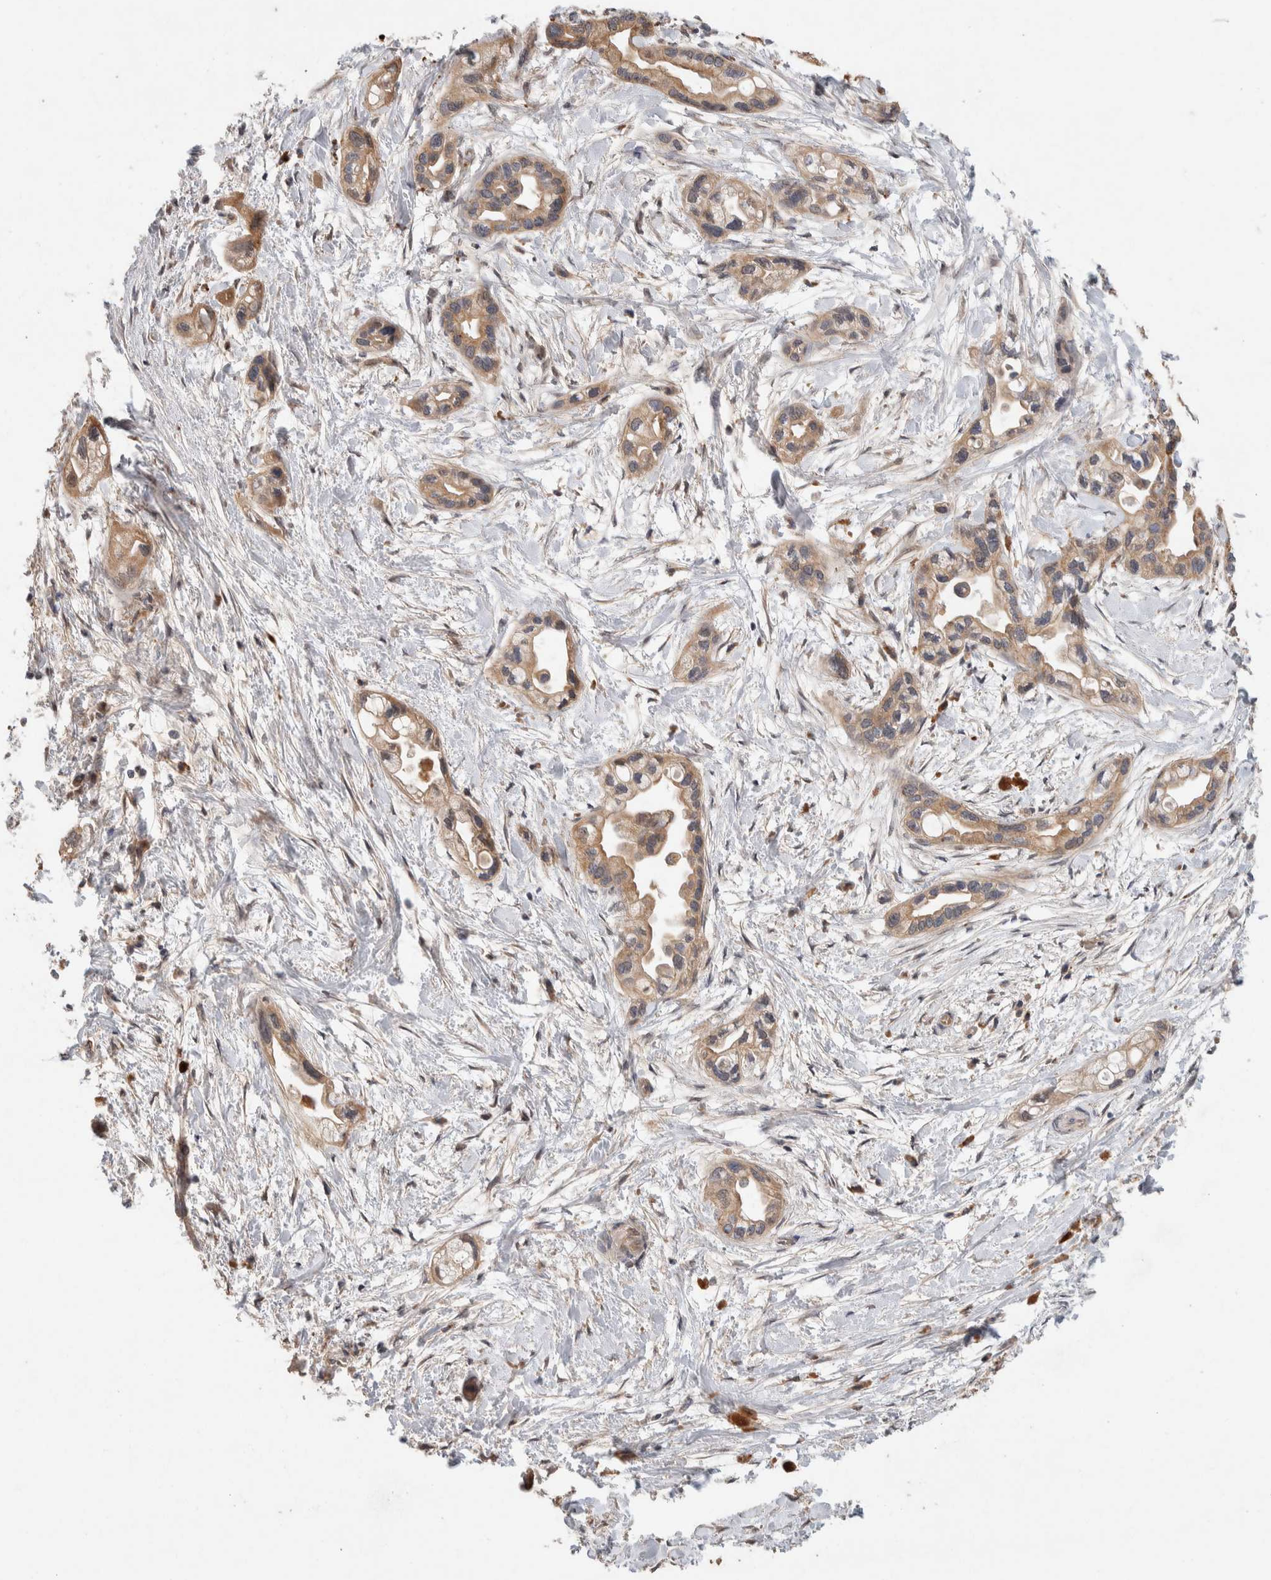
{"staining": {"intensity": "weak", "quantity": ">75%", "location": "cytoplasmic/membranous"}, "tissue": "pancreatic cancer", "cell_type": "Tumor cells", "image_type": "cancer", "snomed": [{"axis": "morphology", "description": "Adenocarcinoma, NOS"}, {"axis": "topography", "description": "Pancreas"}], "caption": "Weak cytoplasmic/membranous positivity is present in about >75% of tumor cells in adenocarcinoma (pancreatic).", "gene": "KCNJ5", "patient": {"sex": "female", "age": 77}}